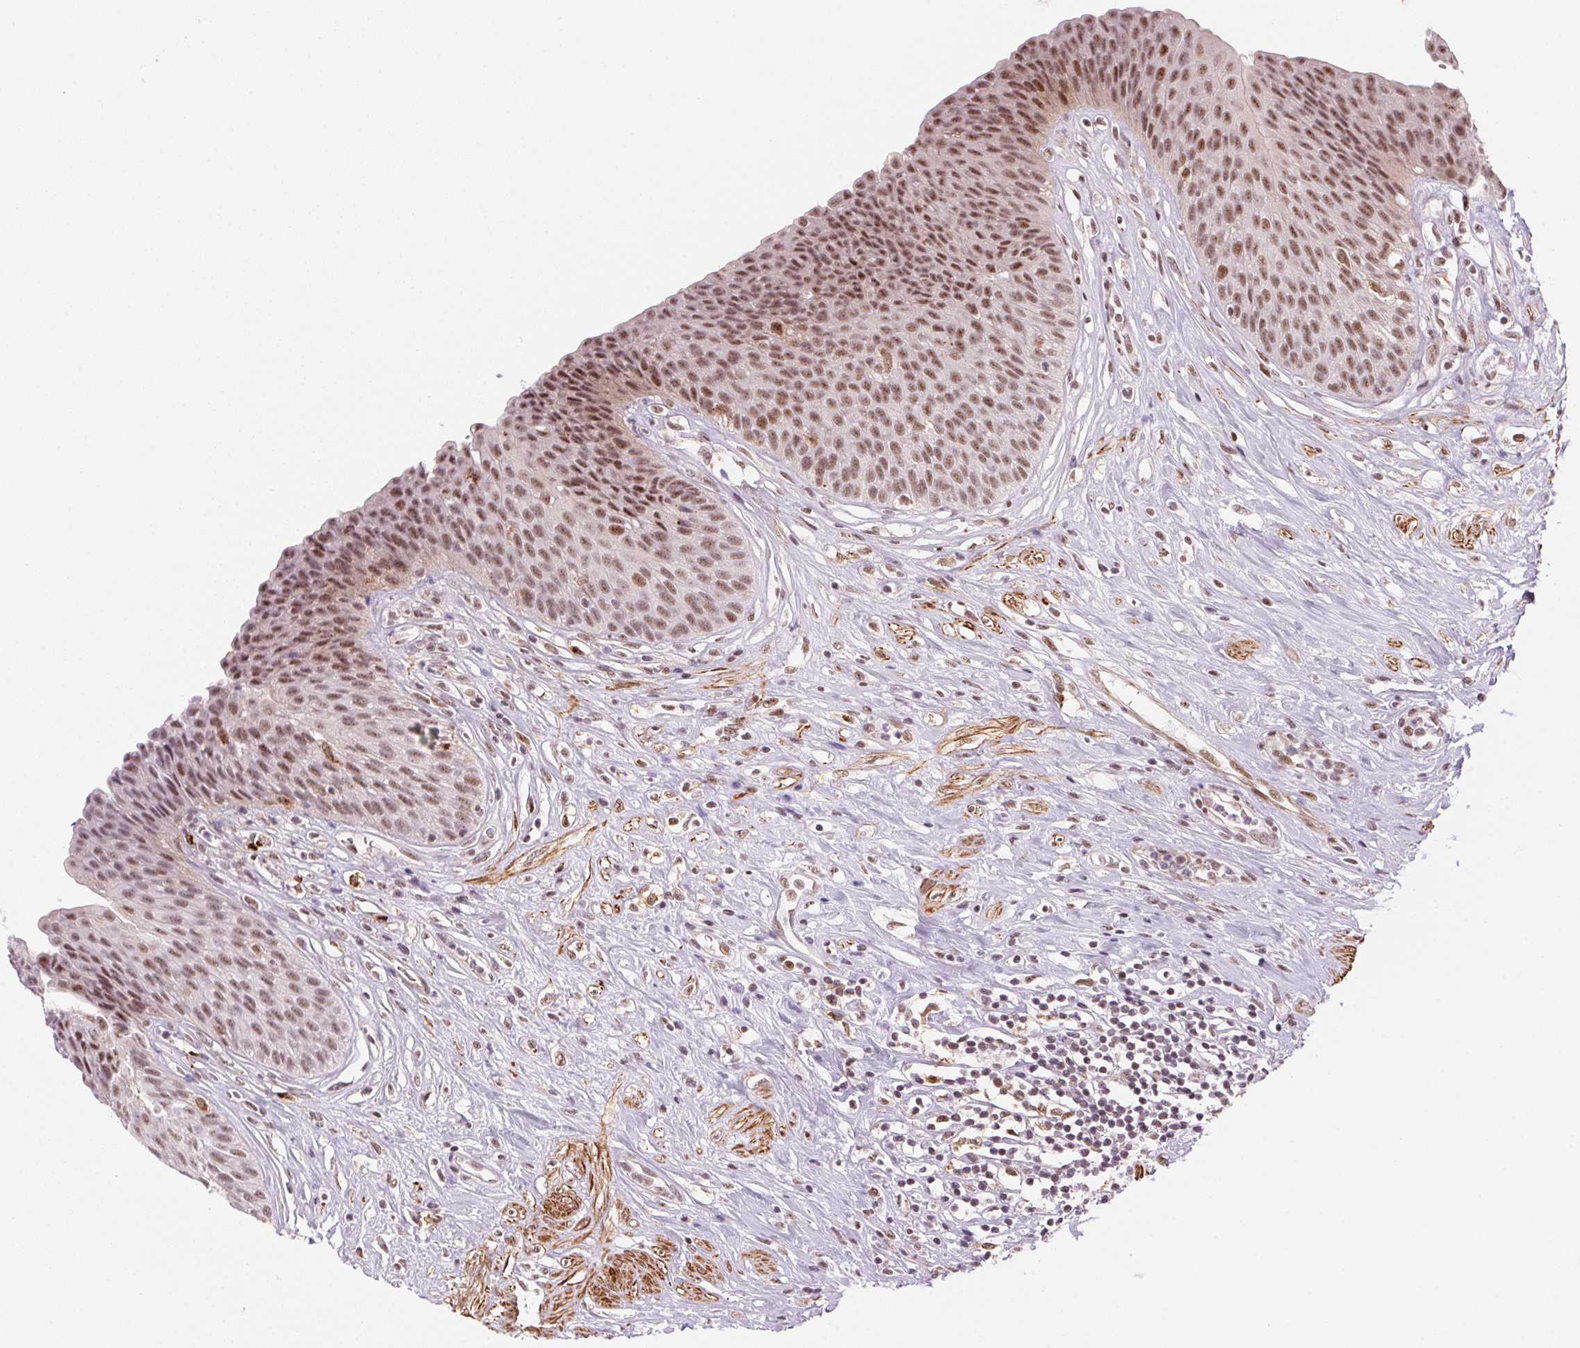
{"staining": {"intensity": "moderate", "quantity": ">75%", "location": "nuclear"}, "tissue": "urinary bladder", "cell_type": "Urothelial cells", "image_type": "normal", "snomed": [{"axis": "morphology", "description": "Normal tissue, NOS"}, {"axis": "topography", "description": "Urinary bladder"}], "caption": "Protein expression analysis of normal urinary bladder demonstrates moderate nuclear positivity in about >75% of urothelial cells. The protein is stained brown, and the nuclei are stained in blue (DAB IHC with brightfield microscopy, high magnification).", "gene": "HNRNPDL", "patient": {"sex": "female", "age": 56}}